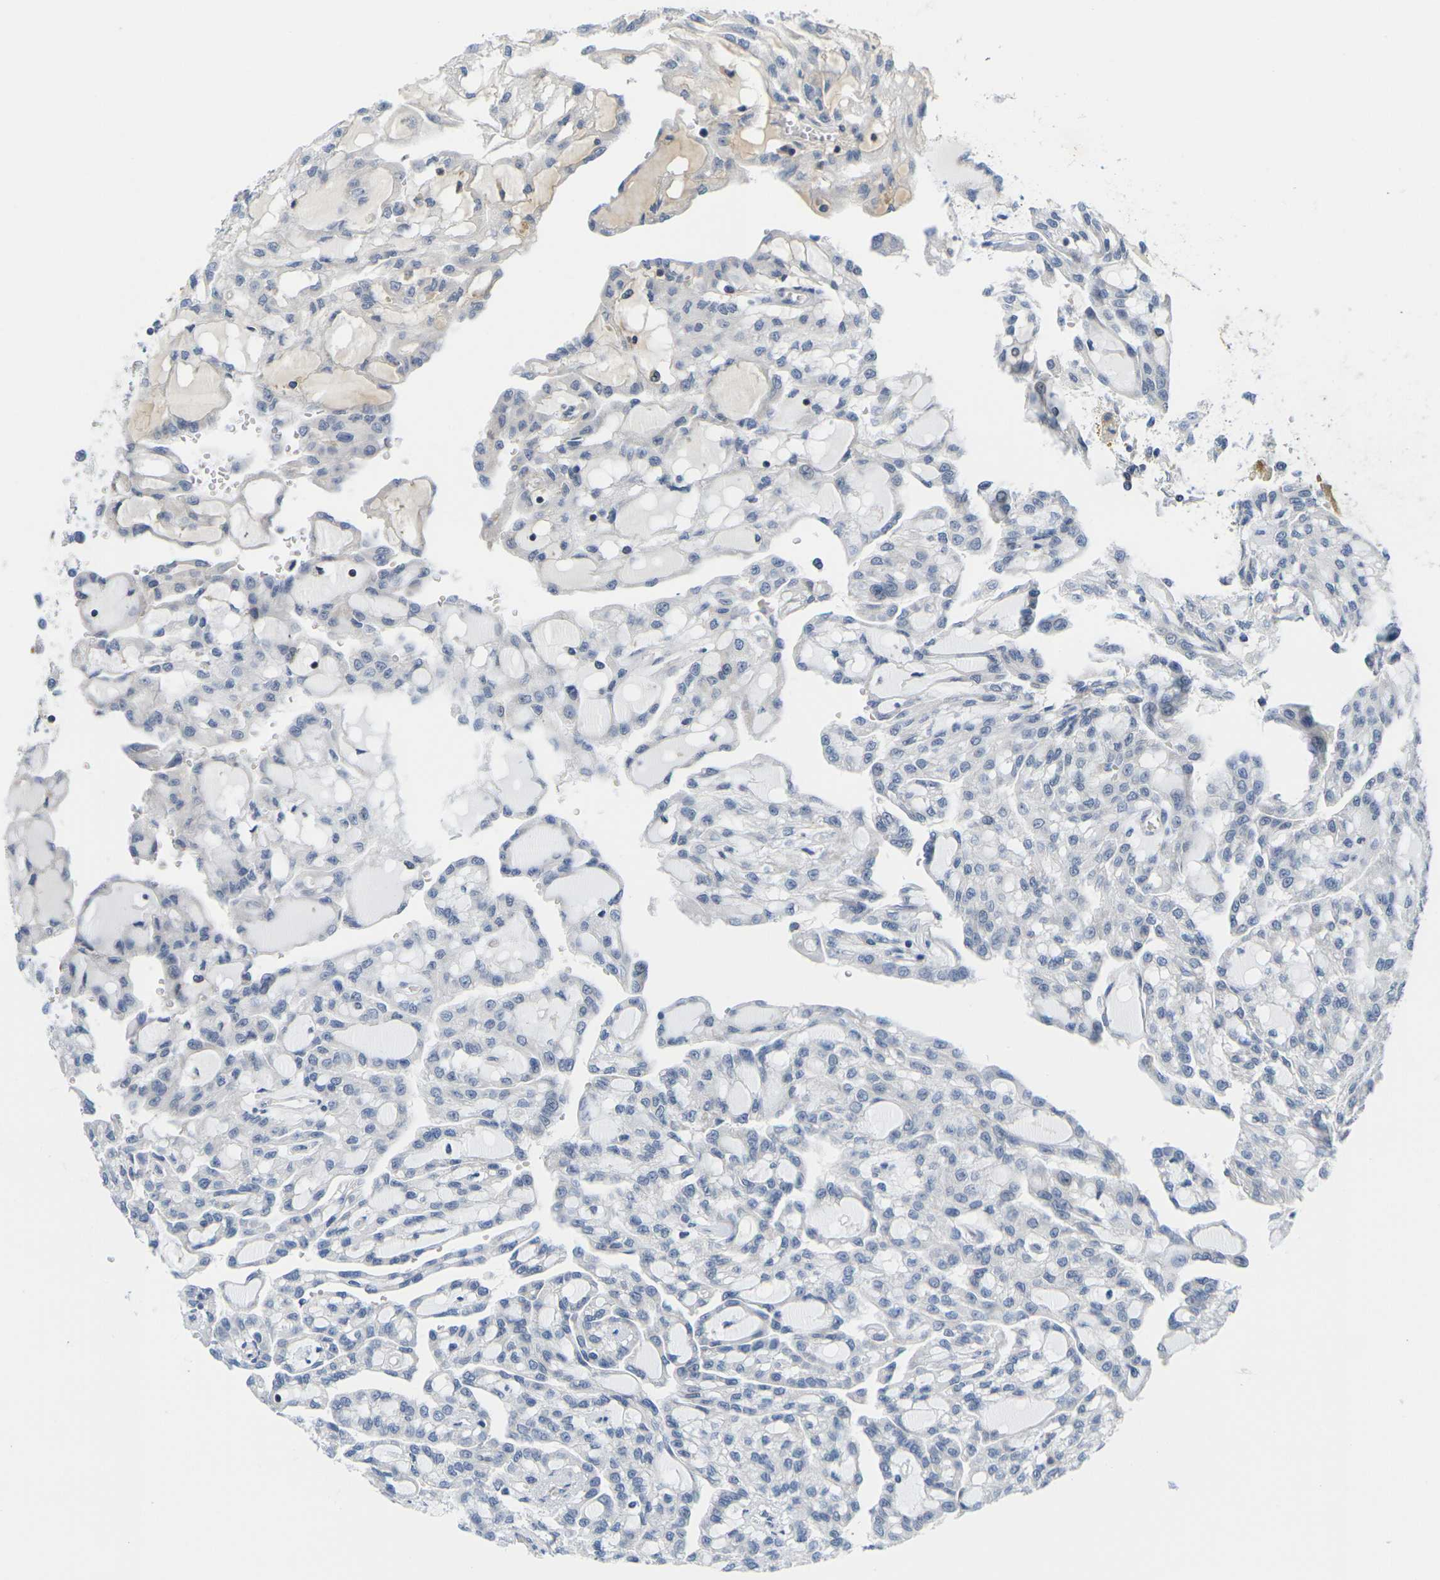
{"staining": {"intensity": "negative", "quantity": "none", "location": "none"}, "tissue": "renal cancer", "cell_type": "Tumor cells", "image_type": "cancer", "snomed": [{"axis": "morphology", "description": "Adenocarcinoma, NOS"}, {"axis": "topography", "description": "Kidney"}], "caption": "Tumor cells show no significant staining in renal adenocarcinoma.", "gene": "OTOF", "patient": {"sex": "male", "age": 63}}